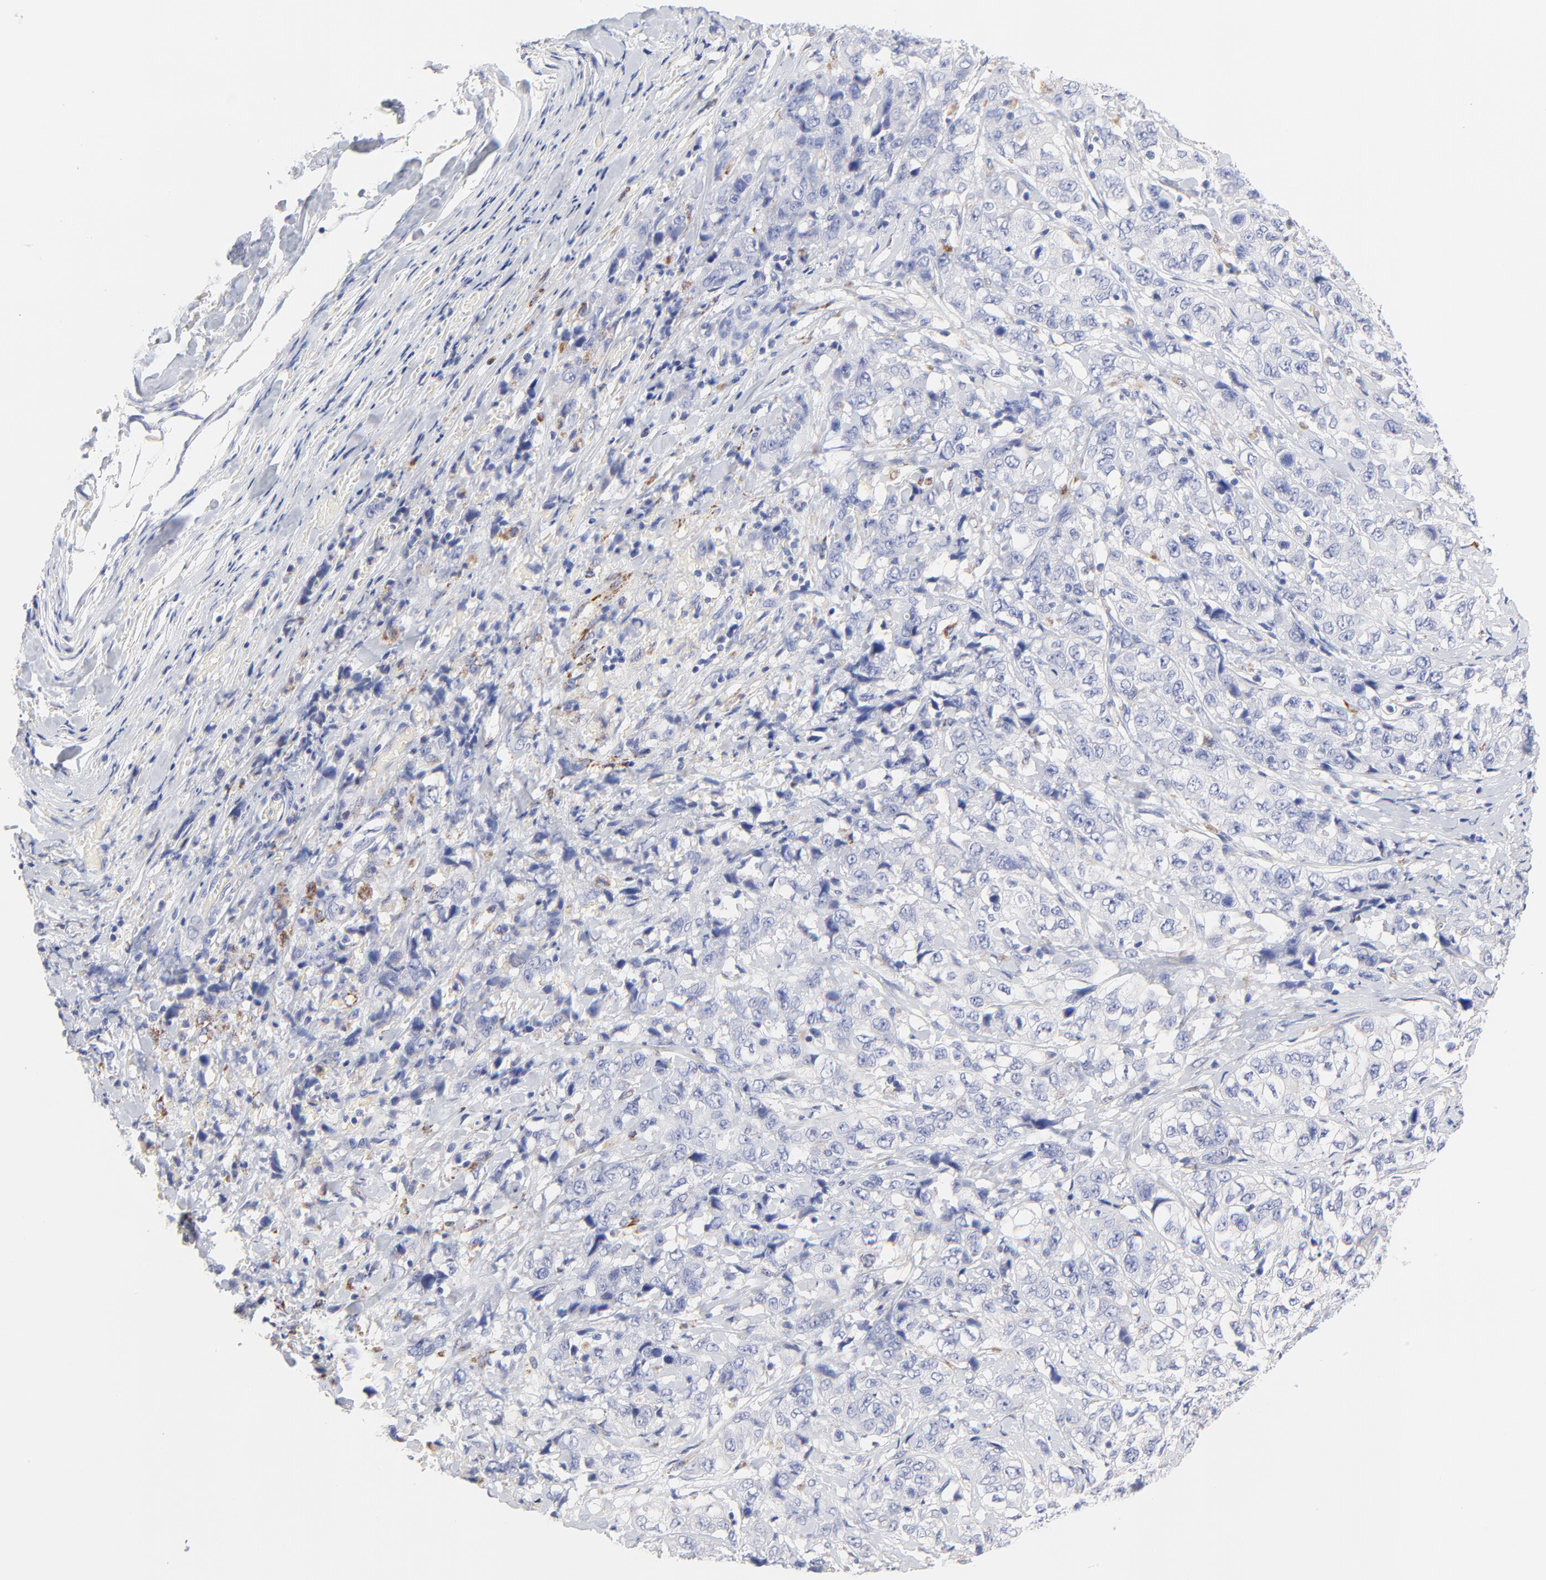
{"staining": {"intensity": "negative", "quantity": "none", "location": "none"}, "tissue": "stomach cancer", "cell_type": "Tumor cells", "image_type": "cancer", "snomed": [{"axis": "morphology", "description": "Adenocarcinoma, NOS"}, {"axis": "topography", "description": "Stomach"}], "caption": "A high-resolution histopathology image shows immunohistochemistry staining of adenocarcinoma (stomach), which demonstrates no significant expression in tumor cells. (DAB IHC, high magnification).", "gene": "FBXO10", "patient": {"sex": "male", "age": 48}}